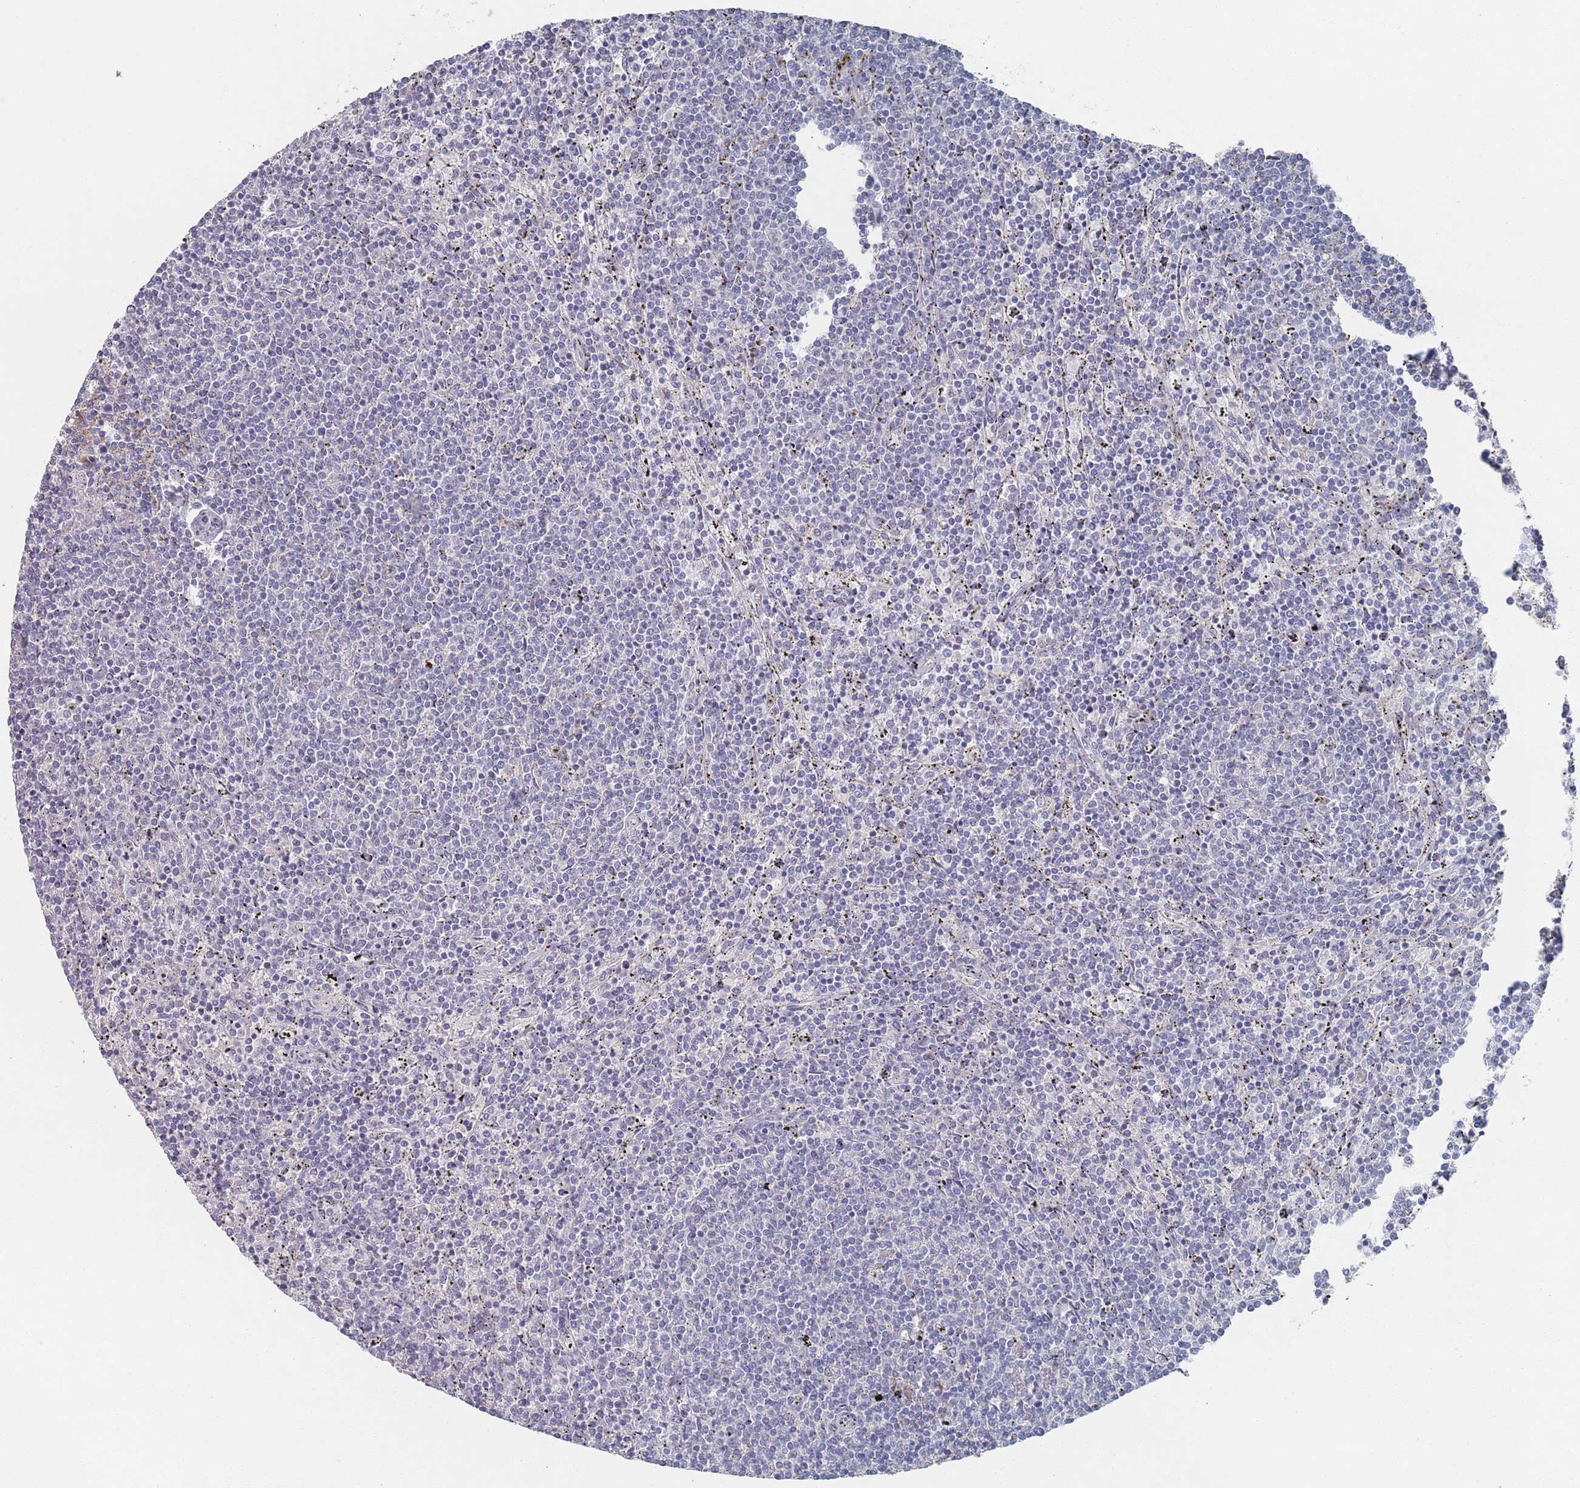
{"staining": {"intensity": "negative", "quantity": "none", "location": "none"}, "tissue": "lymphoma", "cell_type": "Tumor cells", "image_type": "cancer", "snomed": [{"axis": "morphology", "description": "Malignant lymphoma, non-Hodgkin's type, Low grade"}, {"axis": "topography", "description": "Spleen"}], "caption": "Immunohistochemistry of human lymphoma exhibits no positivity in tumor cells.", "gene": "PROM2", "patient": {"sex": "female", "age": 50}}